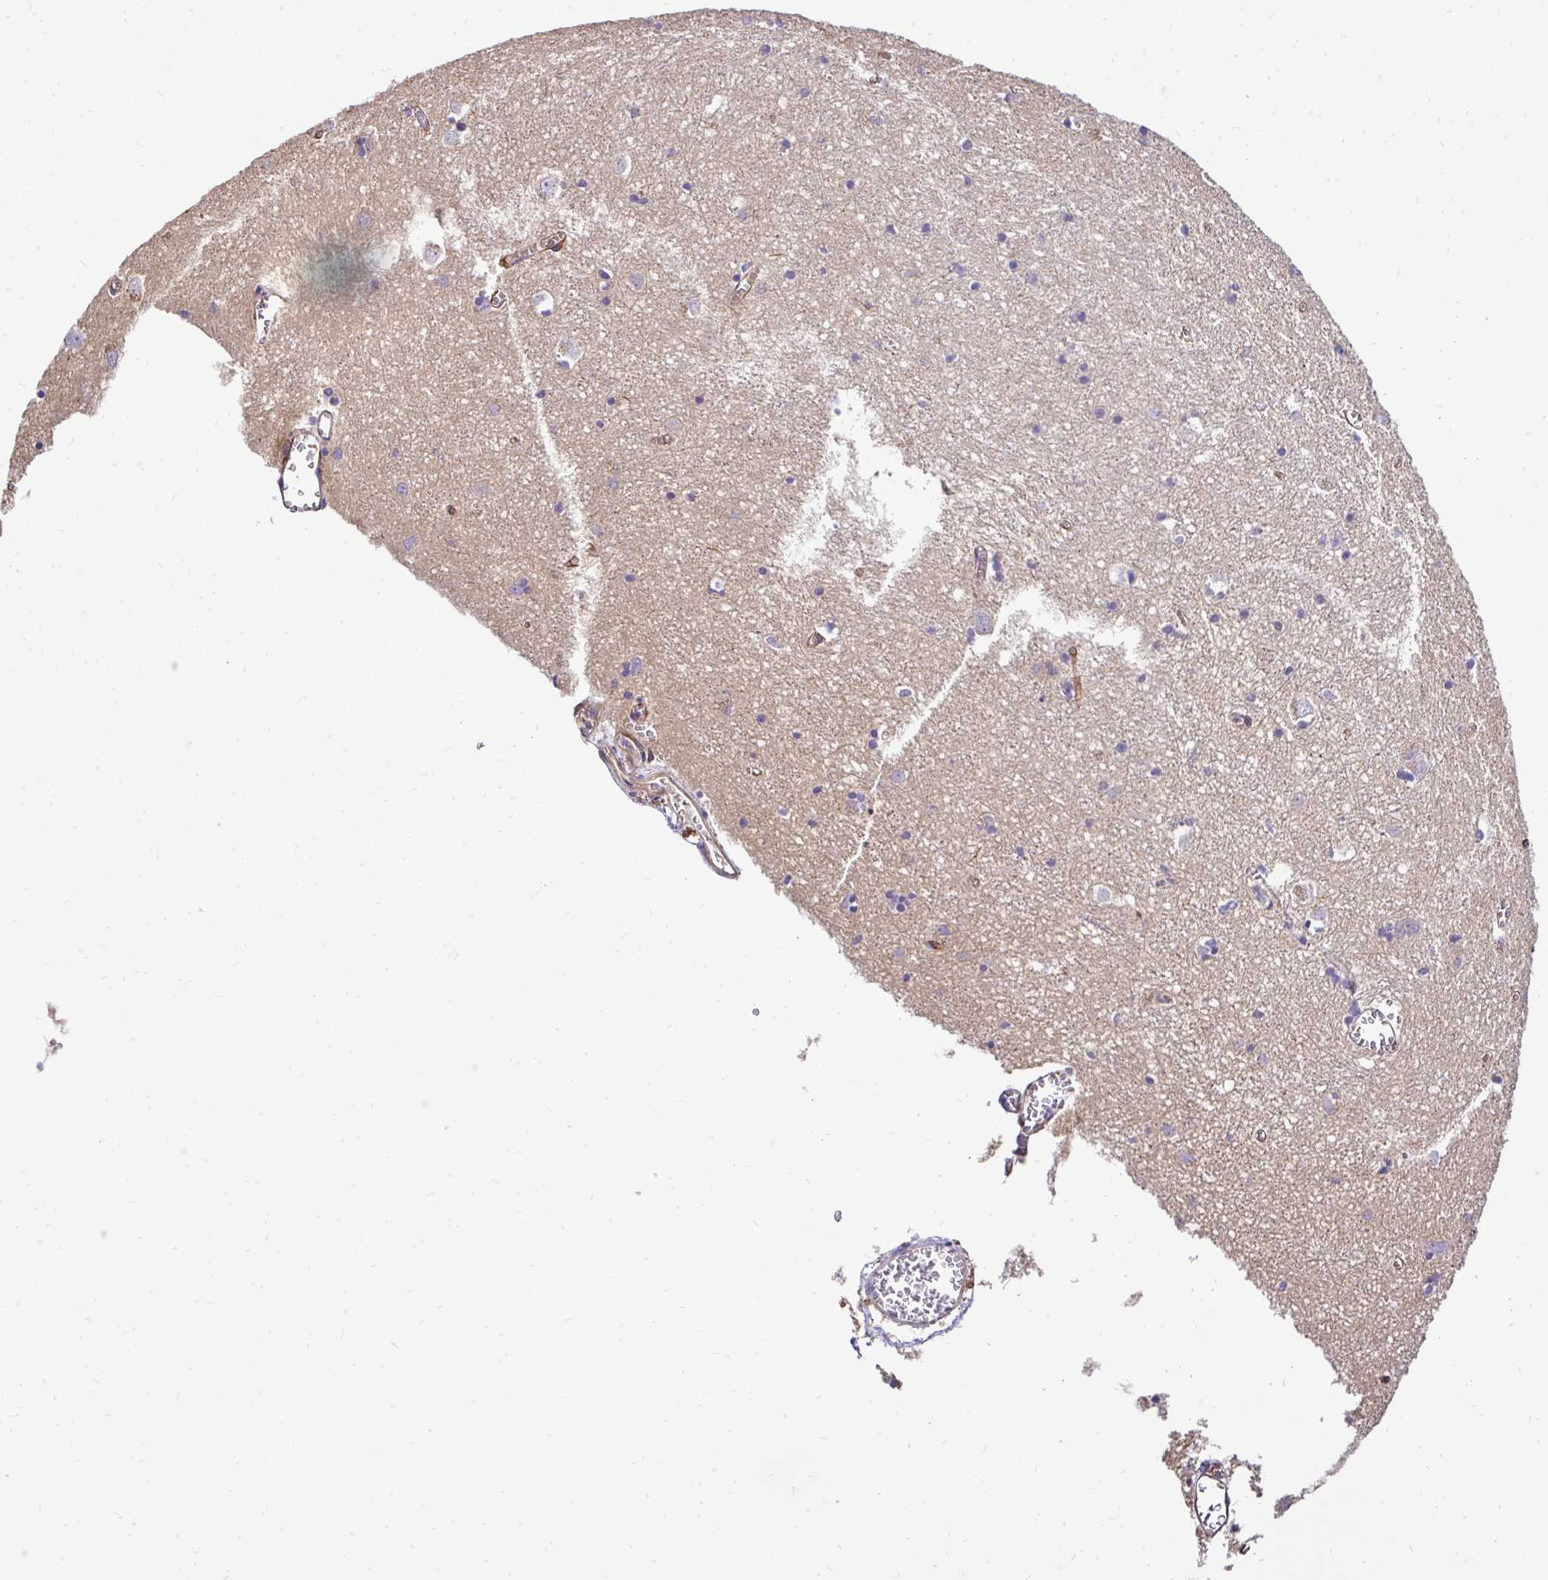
{"staining": {"intensity": "moderate", "quantity": "25%-75%", "location": "cytoplasmic/membranous"}, "tissue": "cerebral cortex", "cell_type": "Endothelial cells", "image_type": "normal", "snomed": [{"axis": "morphology", "description": "Normal tissue, NOS"}, {"axis": "topography", "description": "Cerebral cortex"}], "caption": "IHC image of normal cerebral cortex: cerebral cortex stained using IHC shows medium levels of moderate protein expression localized specifically in the cytoplasmic/membranous of endothelial cells, appearing as a cytoplasmic/membranous brown color.", "gene": "SLC9A1", "patient": {"sex": "male", "age": 70}}